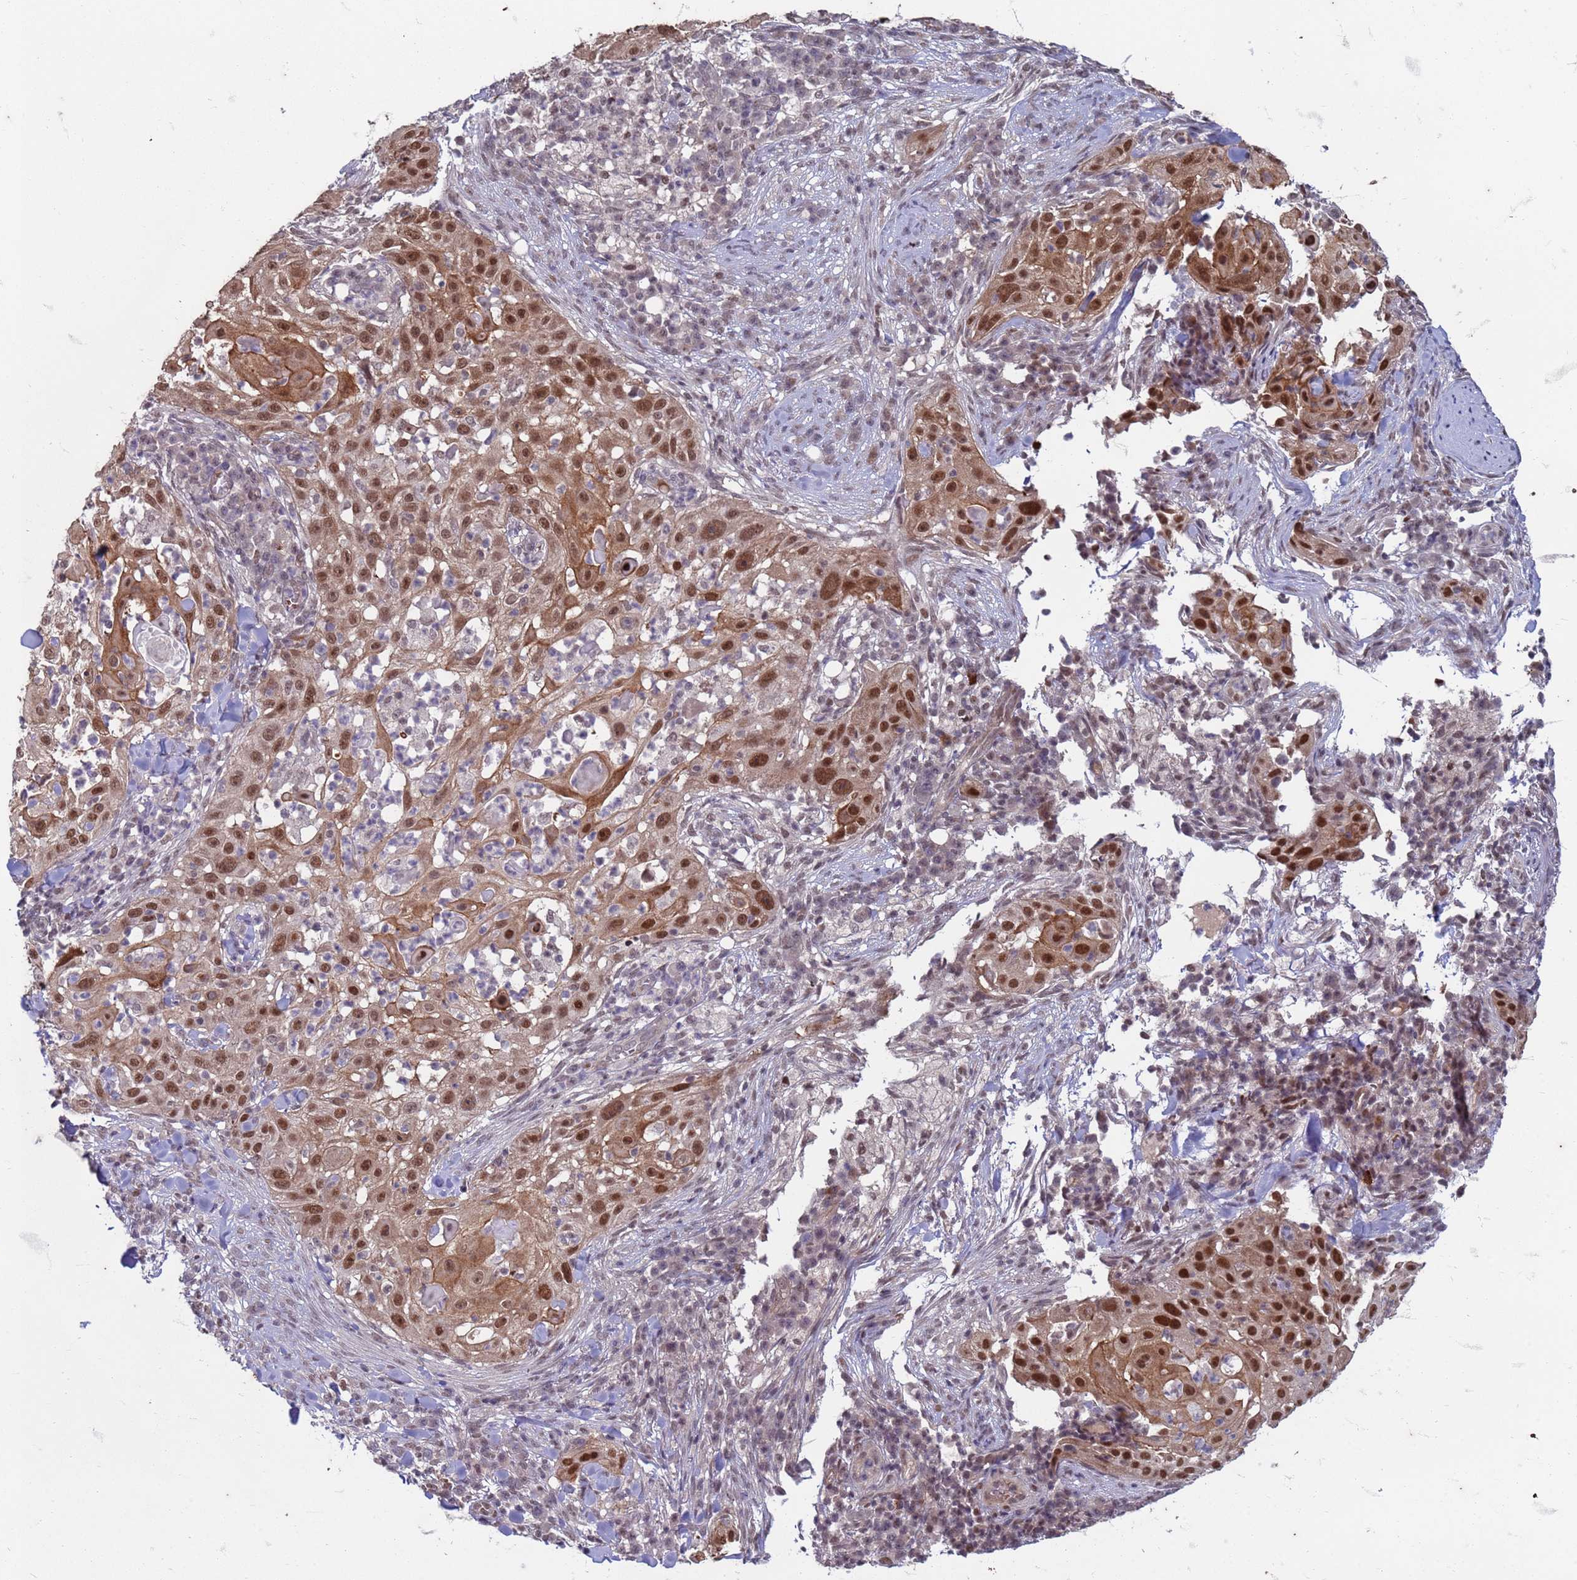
{"staining": {"intensity": "strong", "quantity": ">75%", "location": "nuclear"}, "tissue": "skin cancer", "cell_type": "Tumor cells", "image_type": "cancer", "snomed": [{"axis": "morphology", "description": "Squamous cell carcinoma, NOS"}, {"axis": "topography", "description": "Skin"}], "caption": "Human squamous cell carcinoma (skin) stained for a protein (brown) demonstrates strong nuclear positive positivity in approximately >75% of tumor cells.", "gene": "TRMT6", "patient": {"sex": "female", "age": 44}}